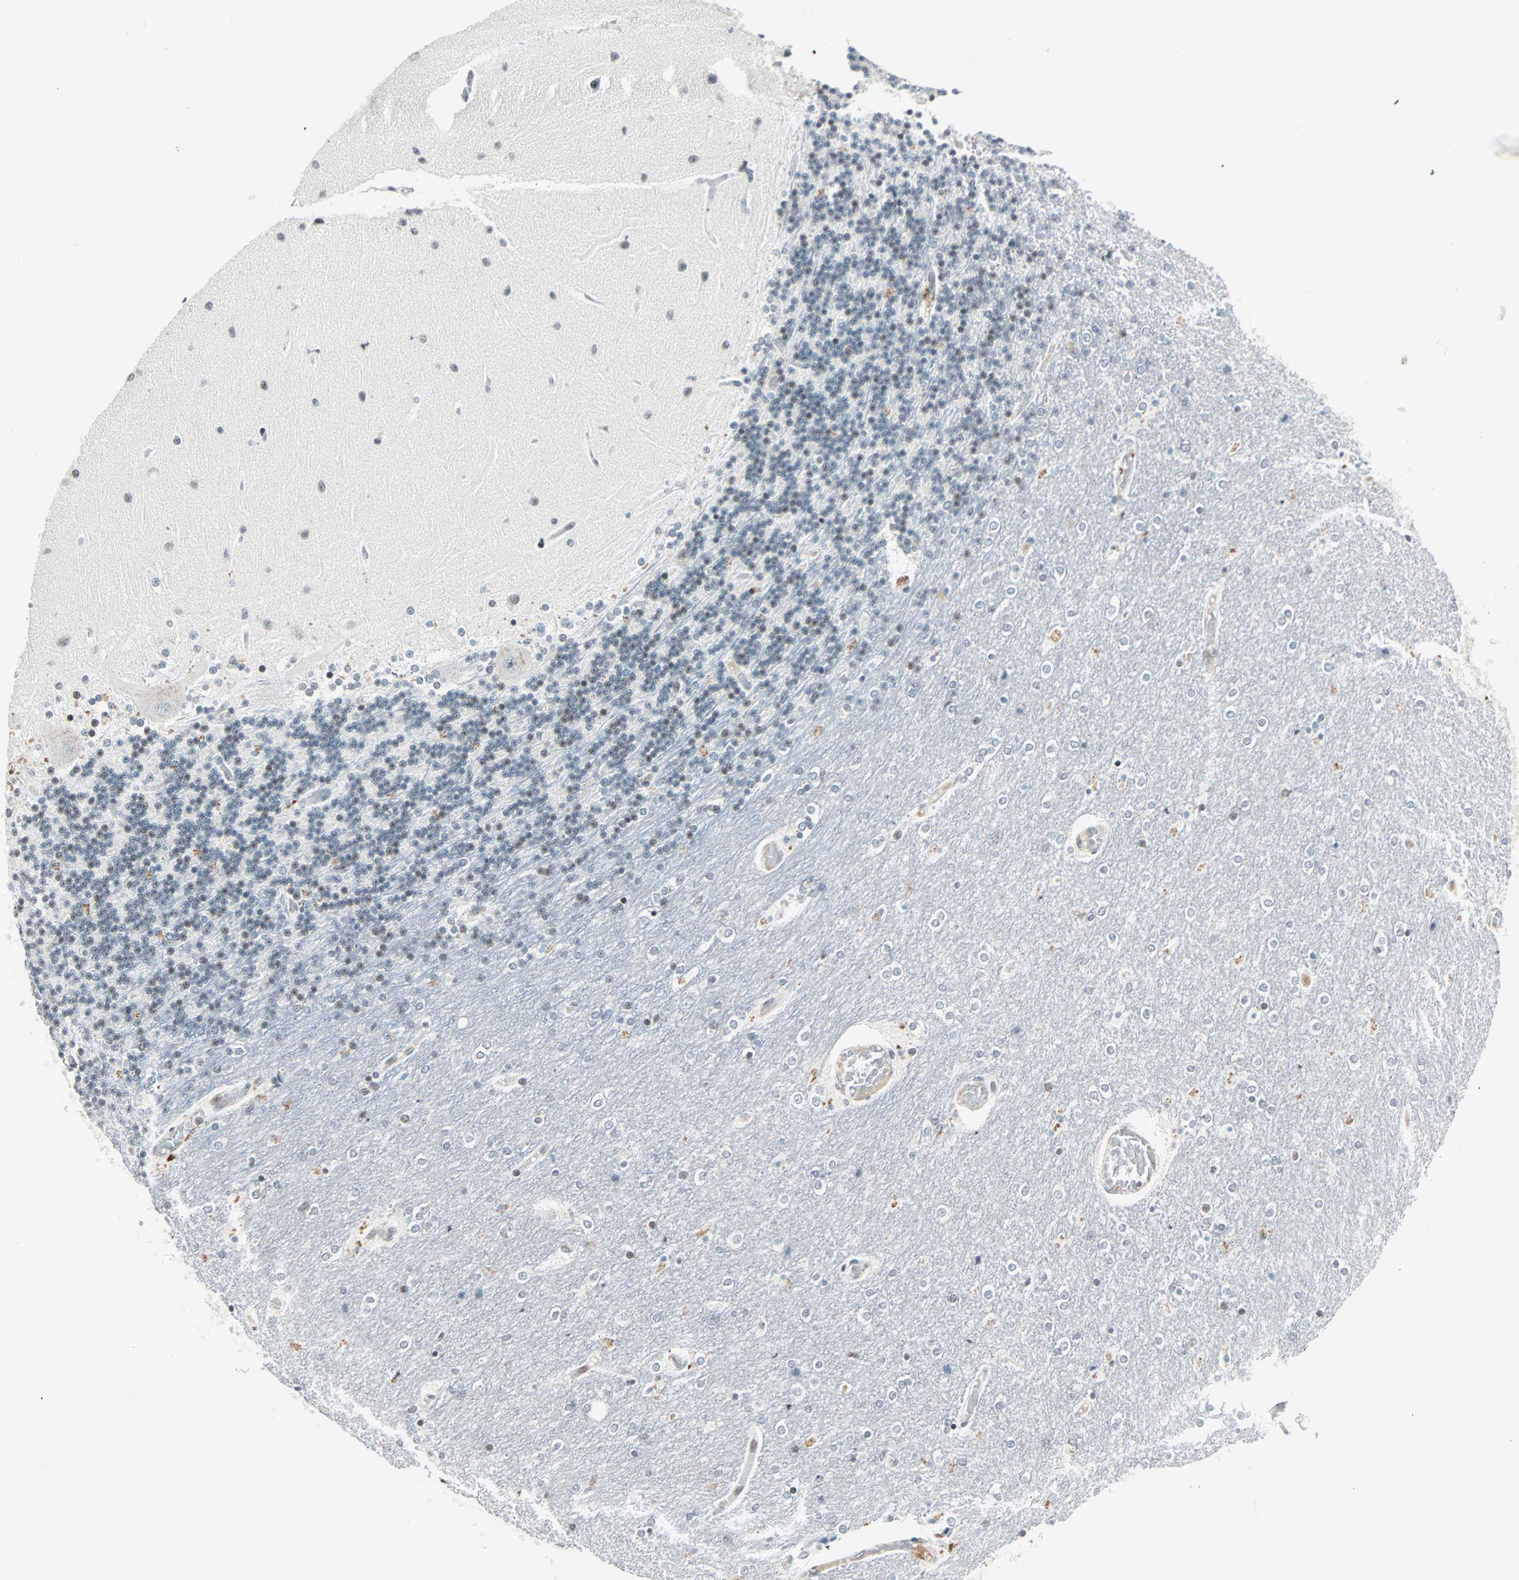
{"staining": {"intensity": "weak", "quantity": "25%-75%", "location": "nuclear"}, "tissue": "cerebellum", "cell_type": "Cells in granular layer", "image_type": "normal", "snomed": [{"axis": "morphology", "description": "Normal tissue, NOS"}, {"axis": "topography", "description": "Cerebellum"}], "caption": "Immunohistochemistry (DAB) staining of benign cerebellum shows weak nuclear protein positivity in approximately 25%-75% of cells in granular layer.", "gene": "SIN3A", "patient": {"sex": "female", "age": 54}}